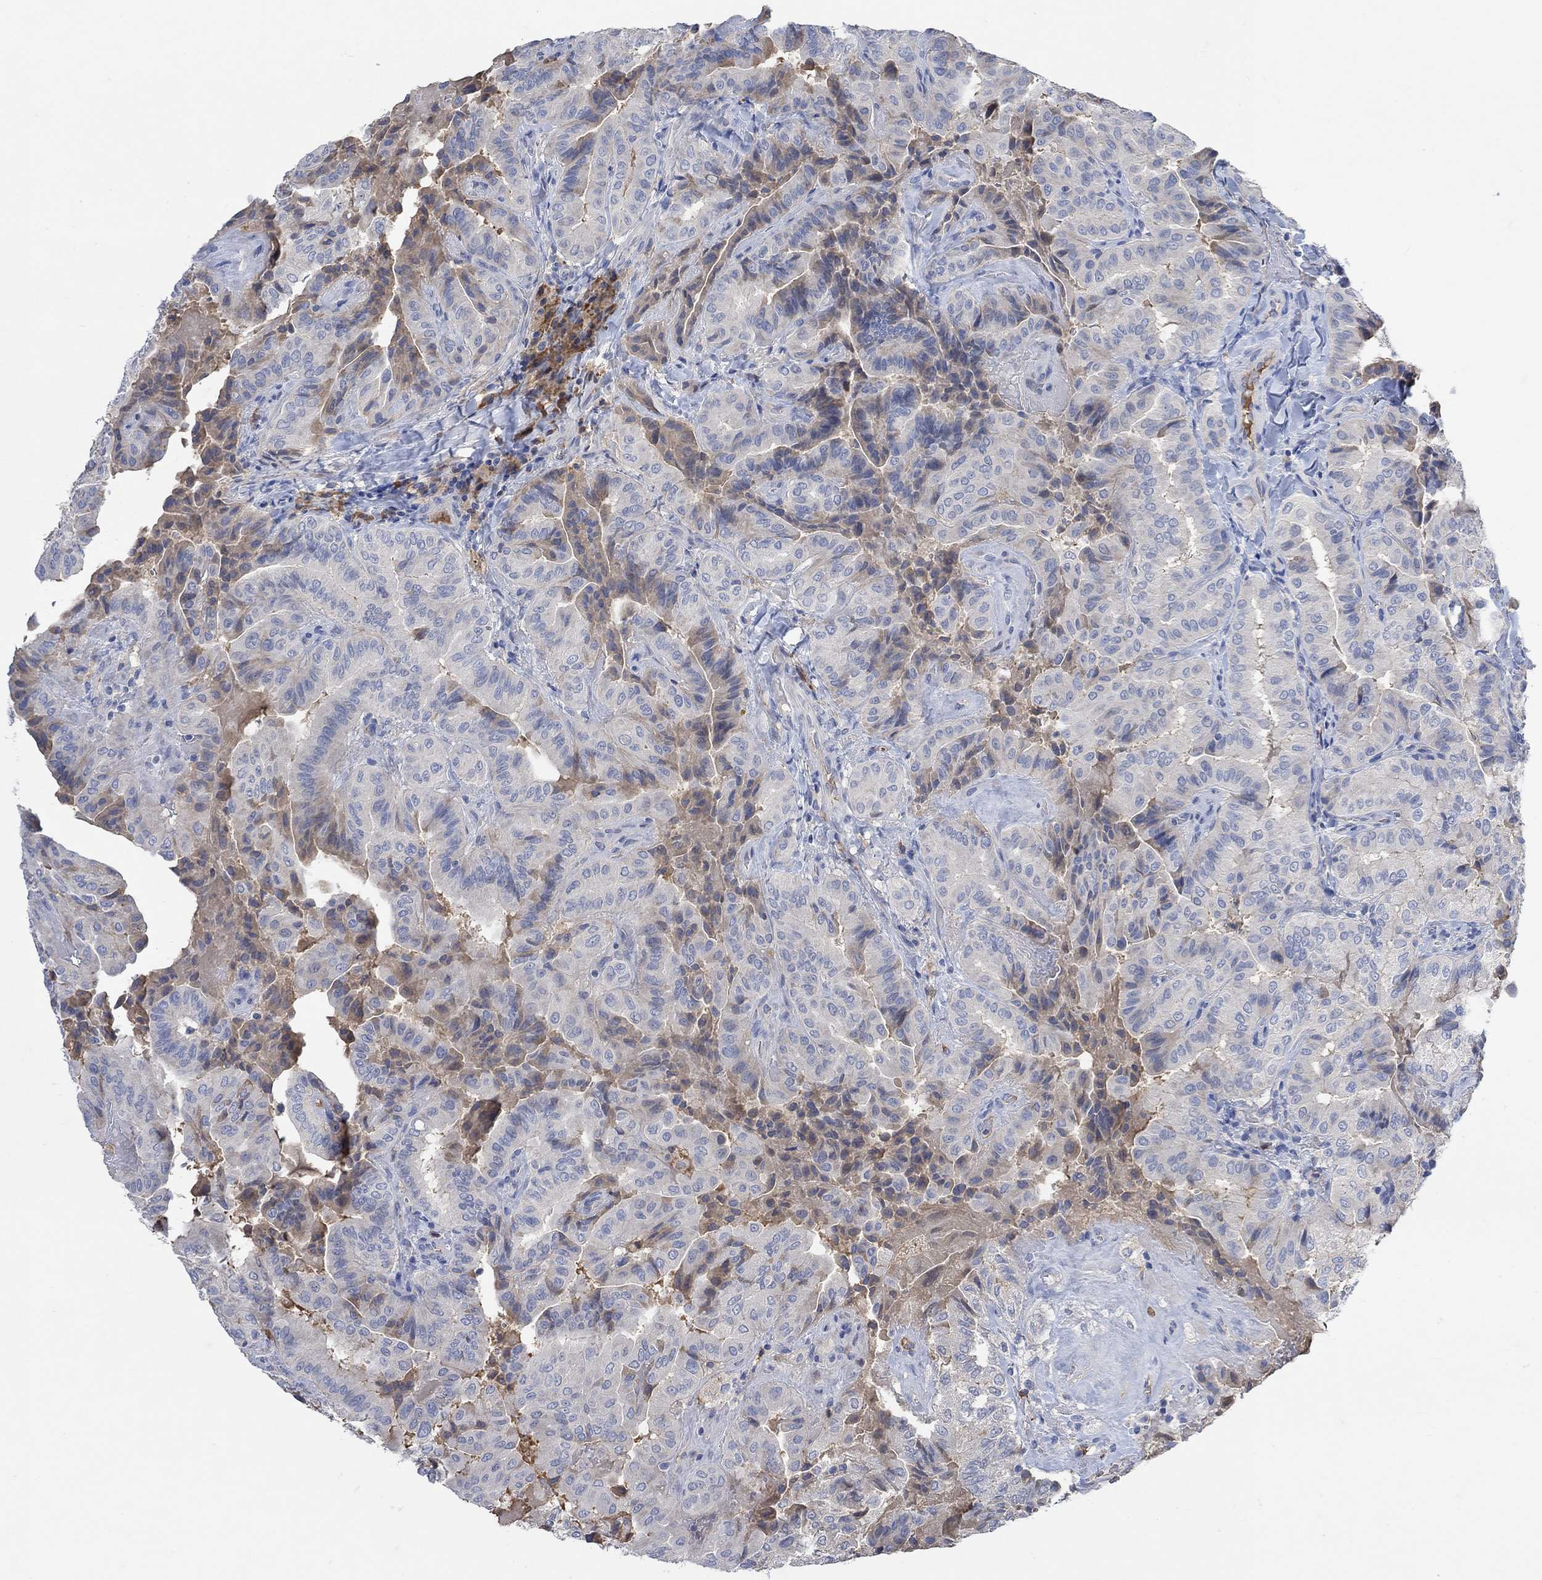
{"staining": {"intensity": "moderate", "quantity": "<25%", "location": "cytoplasmic/membranous"}, "tissue": "thyroid cancer", "cell_type": "Tumor cells", "image_type": "cancer", "snomed": [{"axis": "morphology", "description": "Papillary adenocarcinoma, NOS"}, {"axis": "topography", "description": "Thyroid gland"}], "caption": "IHC photomicrograph of neoplastic tissue: human thyroid papillary adenocarcinoma stained using IHC reveals low levels of moderate protein expression localized specifically in the cytoplasmic/membranous of tumor cells, appearing as a cytoplasmic/membranous brown color.", "gene": "MSTN", "patient": {"sex": "female", "age": 68}}